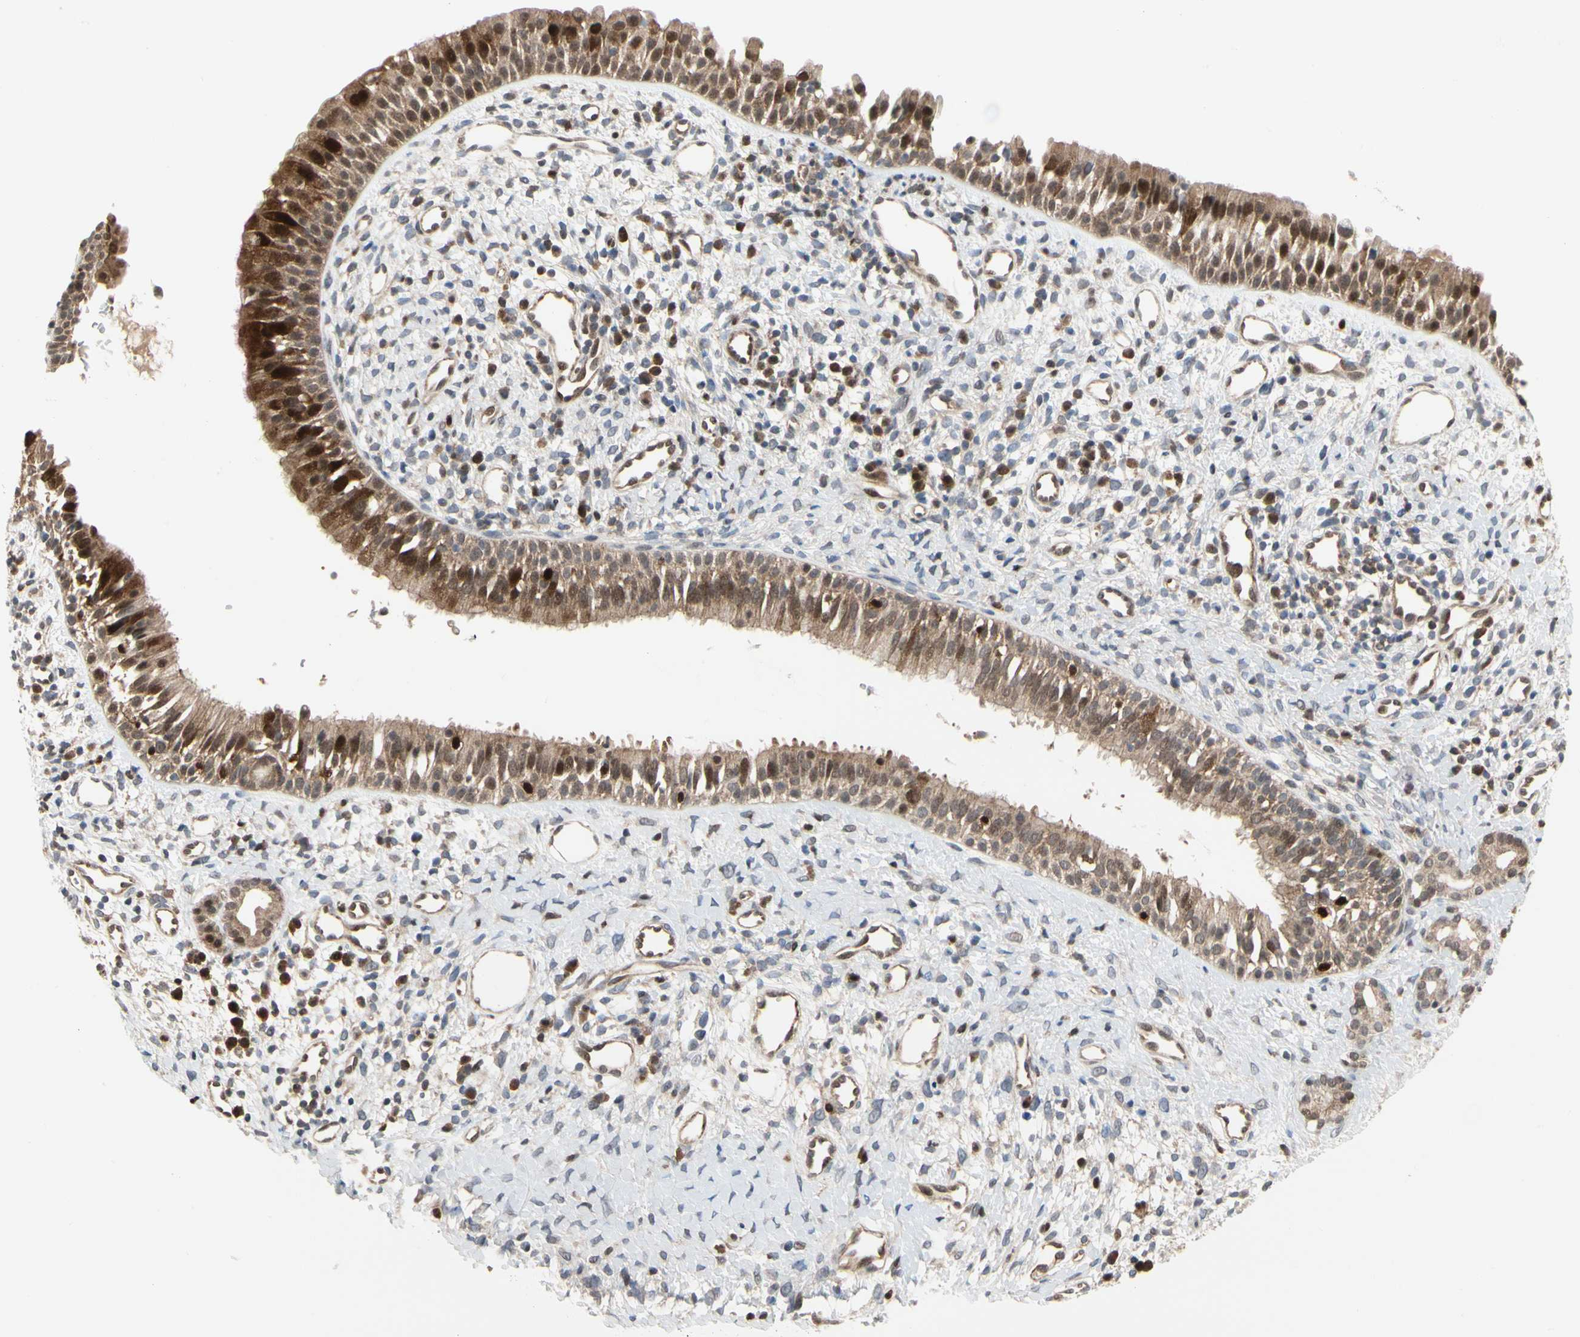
{"staining": {"intensity": "moderate", "quantity": ">75%", "location": "cytoplasmic/membranous,nuclear"}, "tissue": "nasopharynx", "cell_type": "Respiratory epithelial cells", "image_type": "normal", "snomed": [{"axis": "morphology", "description": "Normal tissue, NOS"}, {"axis": "topography", "description": "Nasopharynx"}], "caption": "A brown stain shows moderate cytoplasmic/membranous,nuclear expression of a protein in respiratory epithelial cells of unremarkable human nasopharynx.", "gene": "CDK5", "patient": {"sex": "male", "age": 22}}